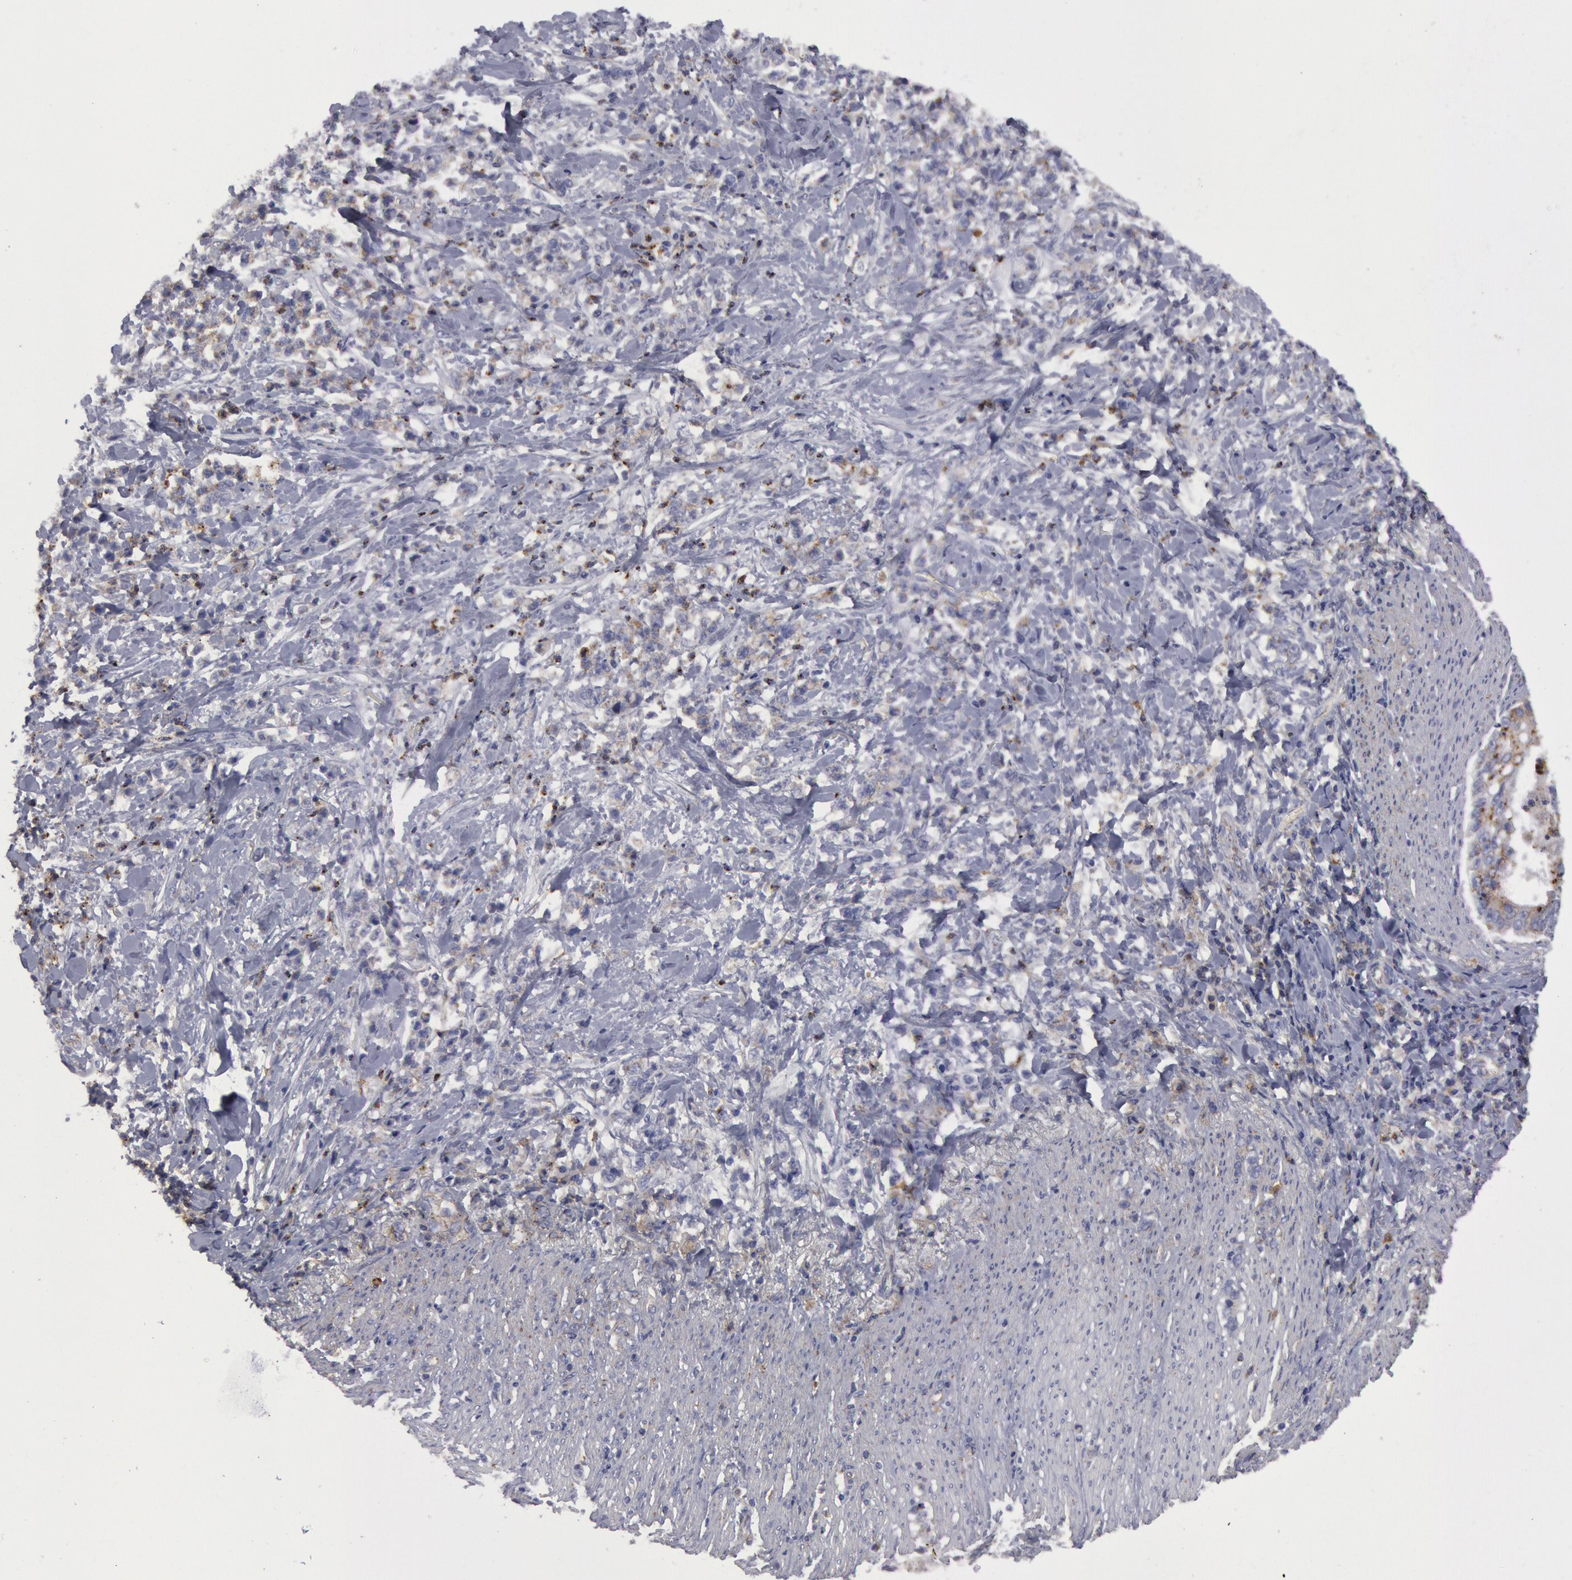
{"staining": {"intensity": "negative", "quantity": "none", "location": "none"}, "tissue": "stomach cancer", "cell_type": "Tumor cells", "image_type": "cancer", "snomed": [{"axis": "morphology", "description": "Adenocarcinoma, NOS"}, {"axis": "topography", "description": "Stomach, lower"}], "caption": "This is an IHC image of human stomach cancer. There is no positivity in tumor cells.", "gene": "FLOT1", "patient": {"sex": "male", "age": 88}}